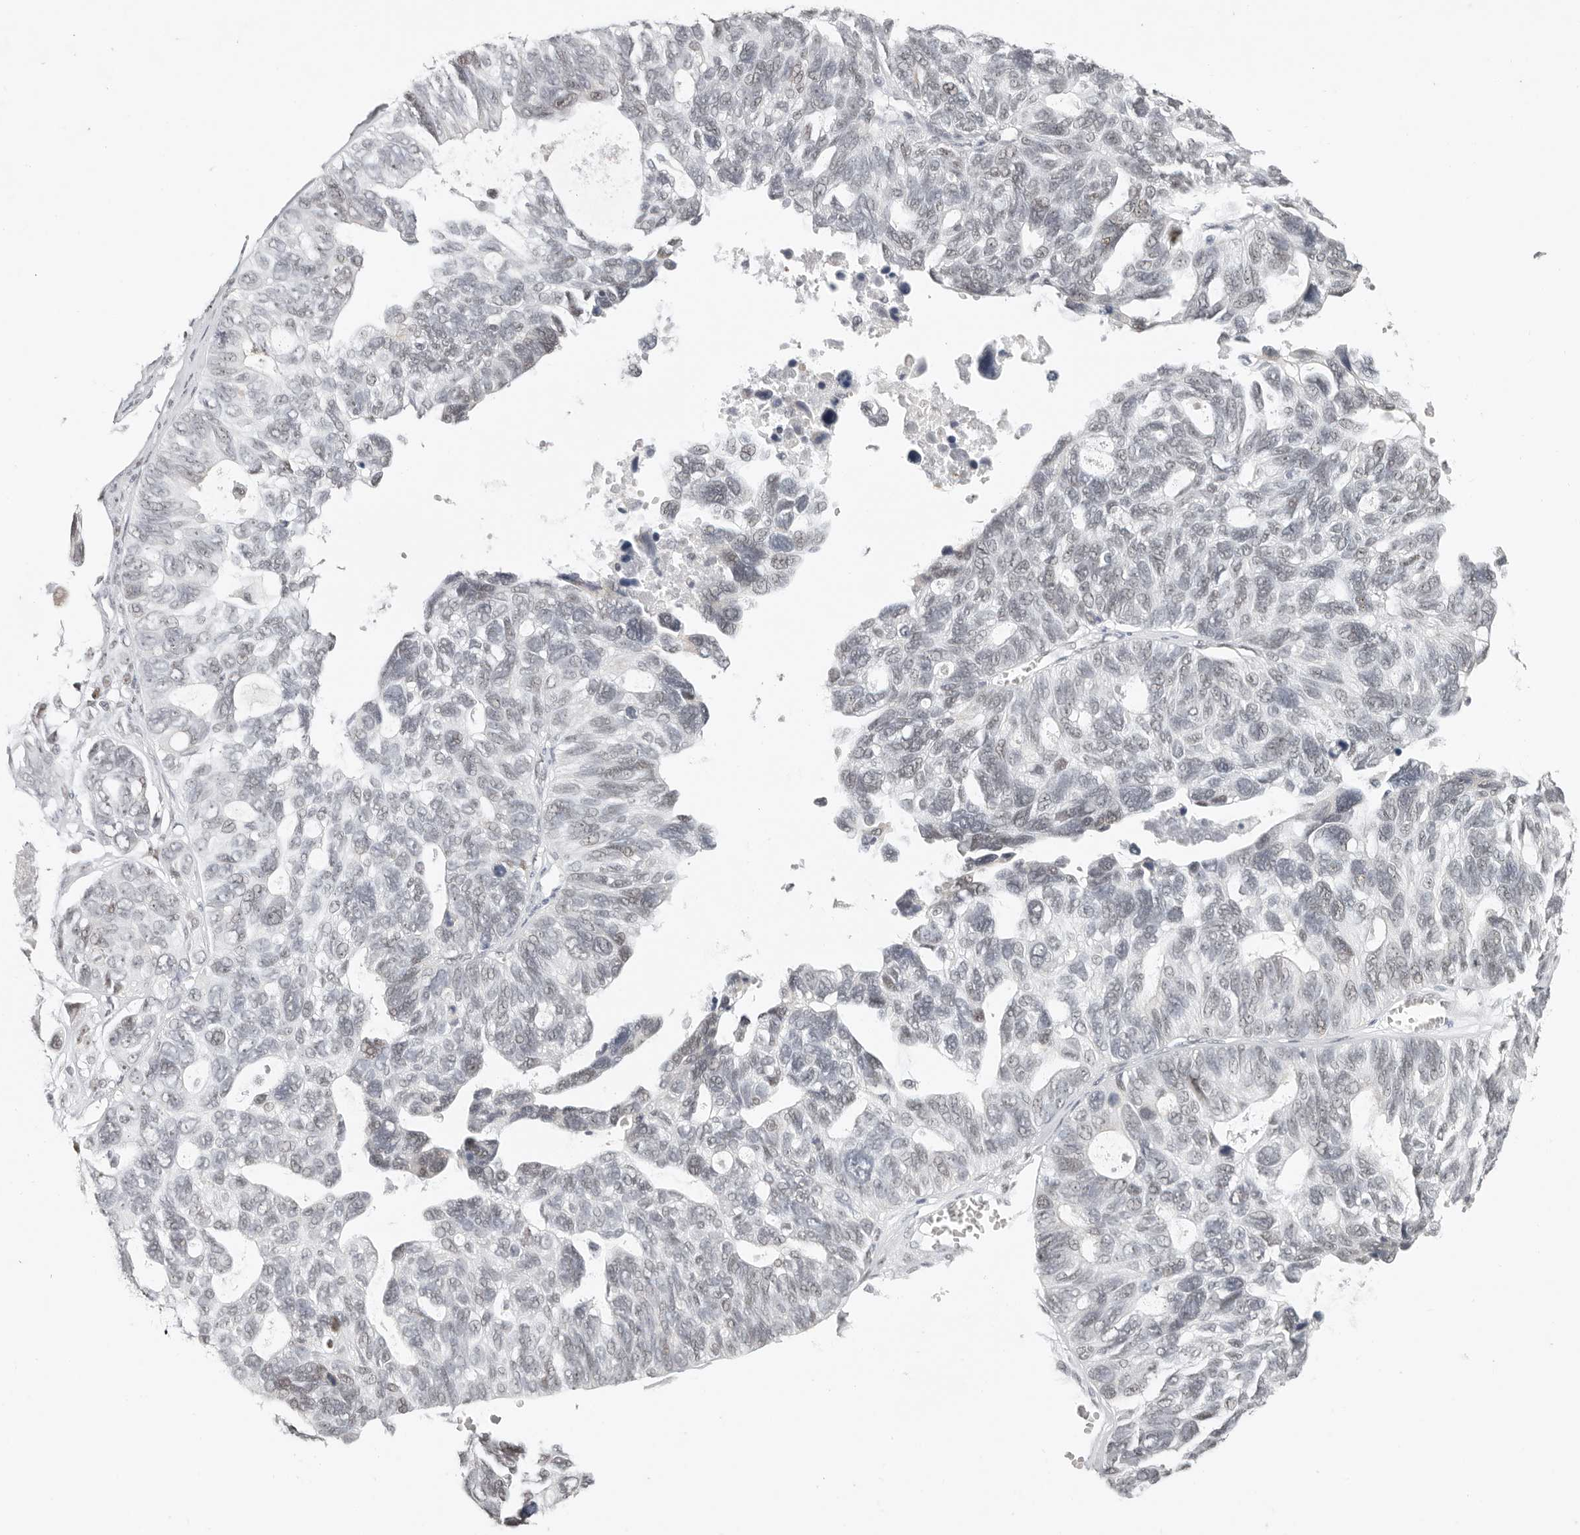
{"staining": {"intensity": "negative", "quantity": "none", "location": "none"}, "tissue": "ovarian cancer", "cell_type": "Tumor cells", "image_type": "cancer", "snomed": [{"axis": "morphology", "description": "Cystadenocarcinoma, serous, NOS"}, {"axis": "topography", "description": "Ovary"}], "caption": "IHC image of neoplastic tissue: ovarian serous cystadenocarcinoma stained with DAB (3,3'-diaminobenzidine) reveals no significant protein positivity in tumor cells.", "gene": "LARP7", "patient": {"sex": "female", "age": 79}}